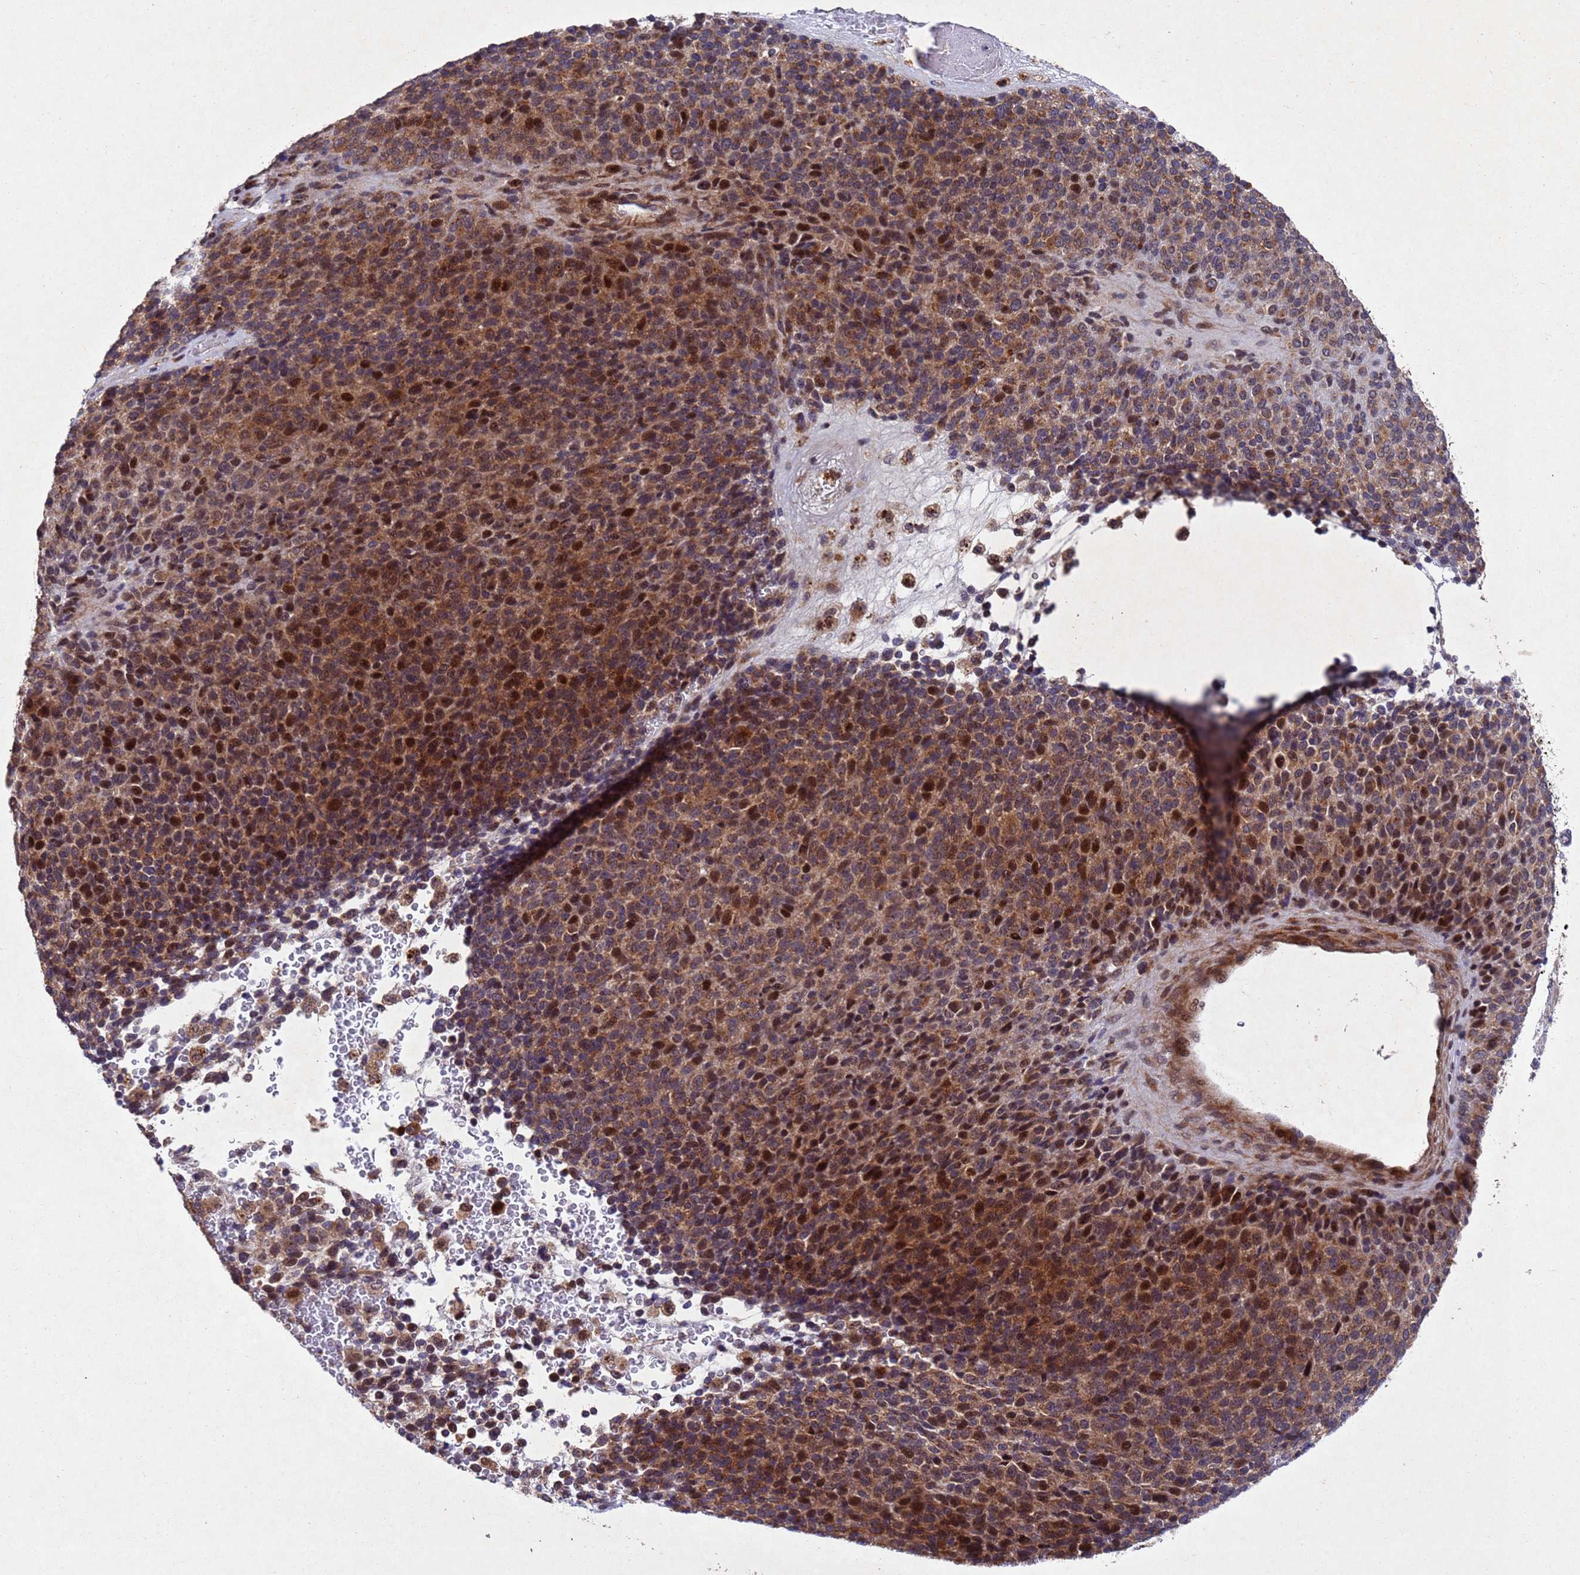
{"staining": {"intensity": "strong", "quantity": ">75%", "location": "cytoplasmic/membranous,nuclear"}, "tissue": "melanoma", "cell_type": "Tumor cells", "image_type": "cancer", "snomed": [{"axis": "morphology", "description": "Malignant melanoma, Metastatic site"}, {"axis": "topography", "description": "Brain"}], "caption": "The photomicrograph displays a brown stain indicating the presence of a protein in the cytoplasmic/membranous and nuclear of tumor cells in malignant melanoma (metastatic site).", "gene": "TBK1", "patient": {"sex": "female", "age": 56}}